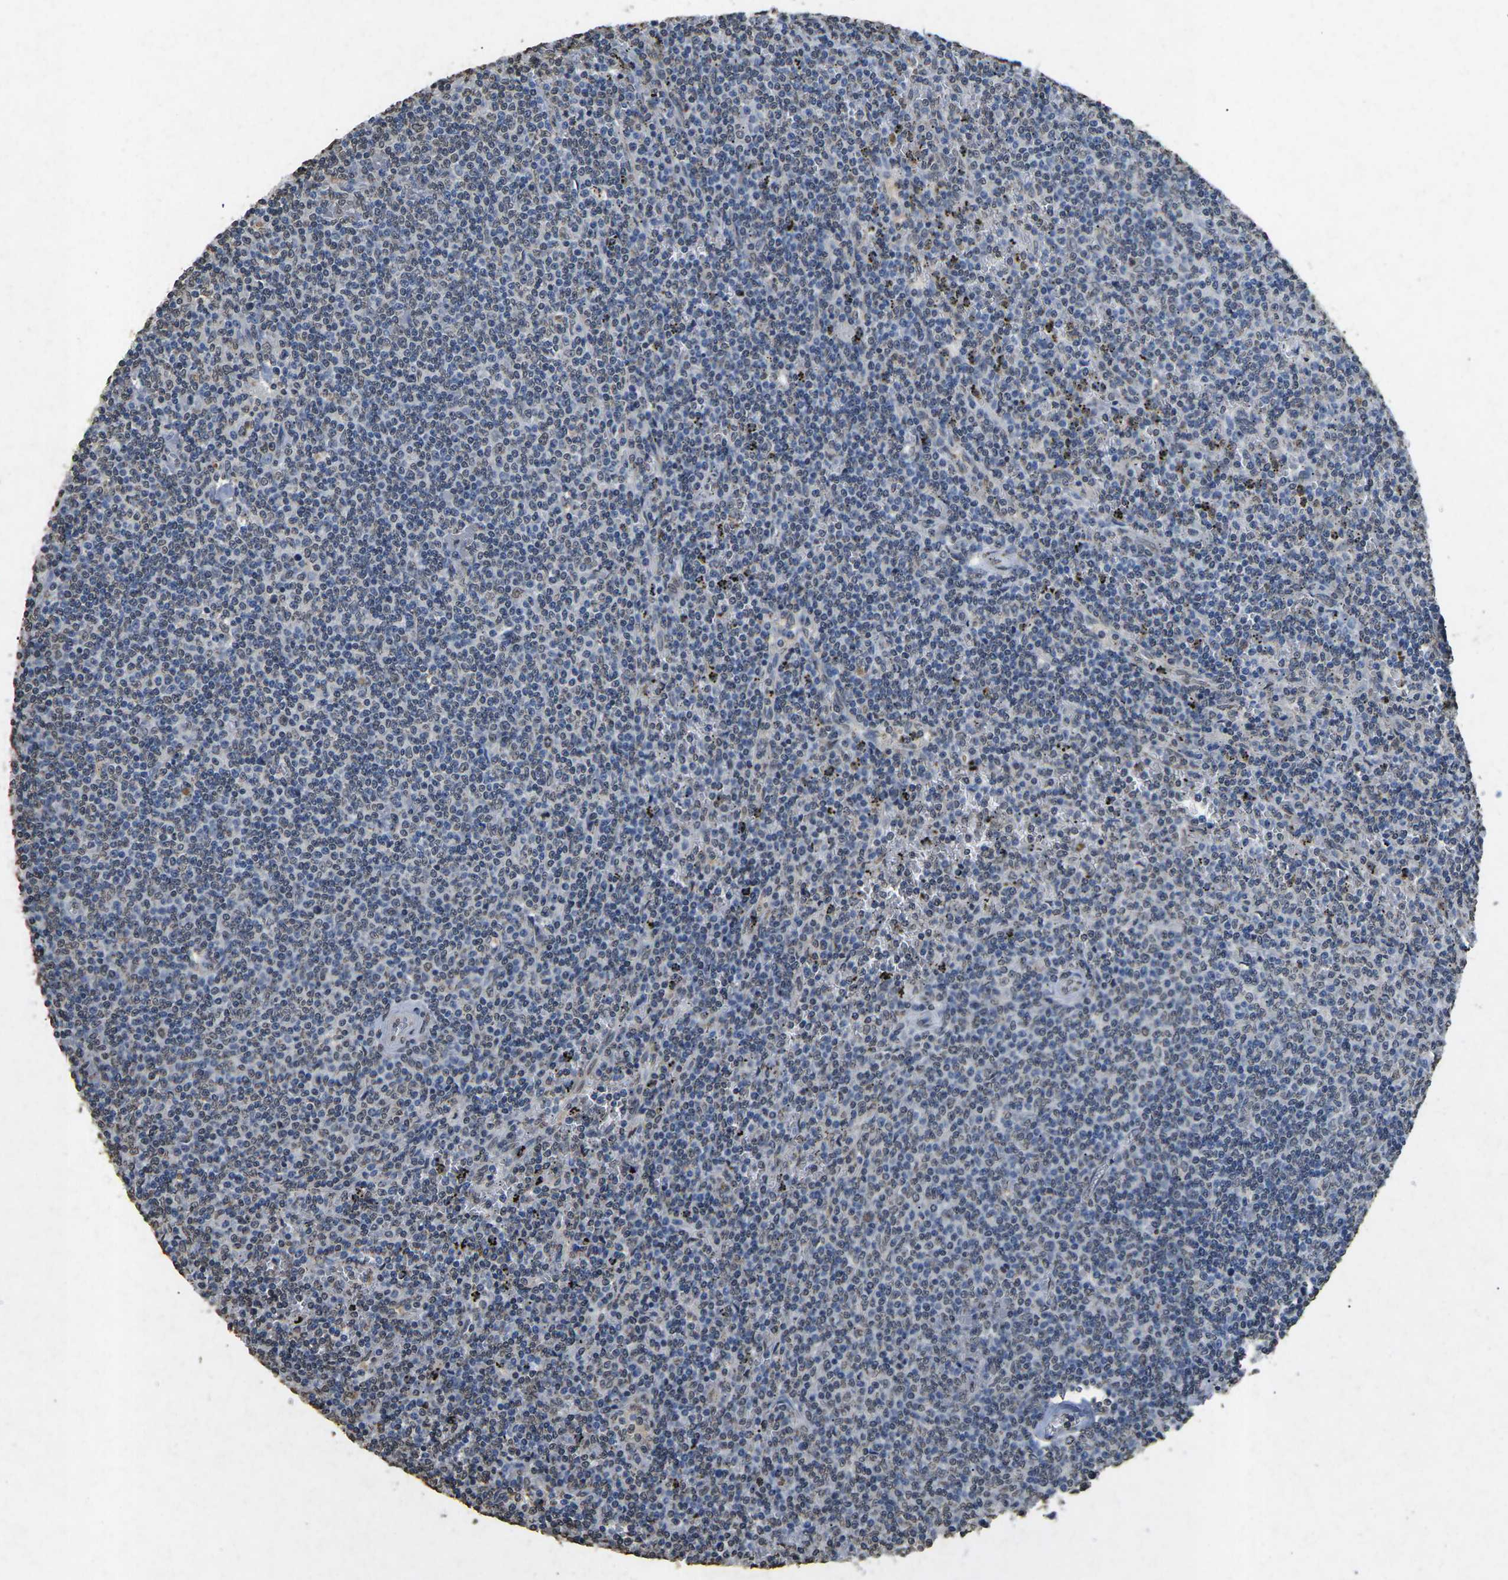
{"staining": {"intensity": "weak", "quantity": "<25%", "location": "nuclear"}, "tissue": "lymphoma", "cell_type": "Tumor cells", "image_type": "cancer", "snomed": [{"axis": "morphology", "description": "Malignant lymphoma, non-Hodgkin's type, Low grade"}, {"axis": "topography", "description": "Spleen"}], "caption": "The photomicrograph reveals no significant positivity in tumor cells of lymphoma.", "gene": "SCNN1B", "patient": {"sex": "female", "age": 50}}